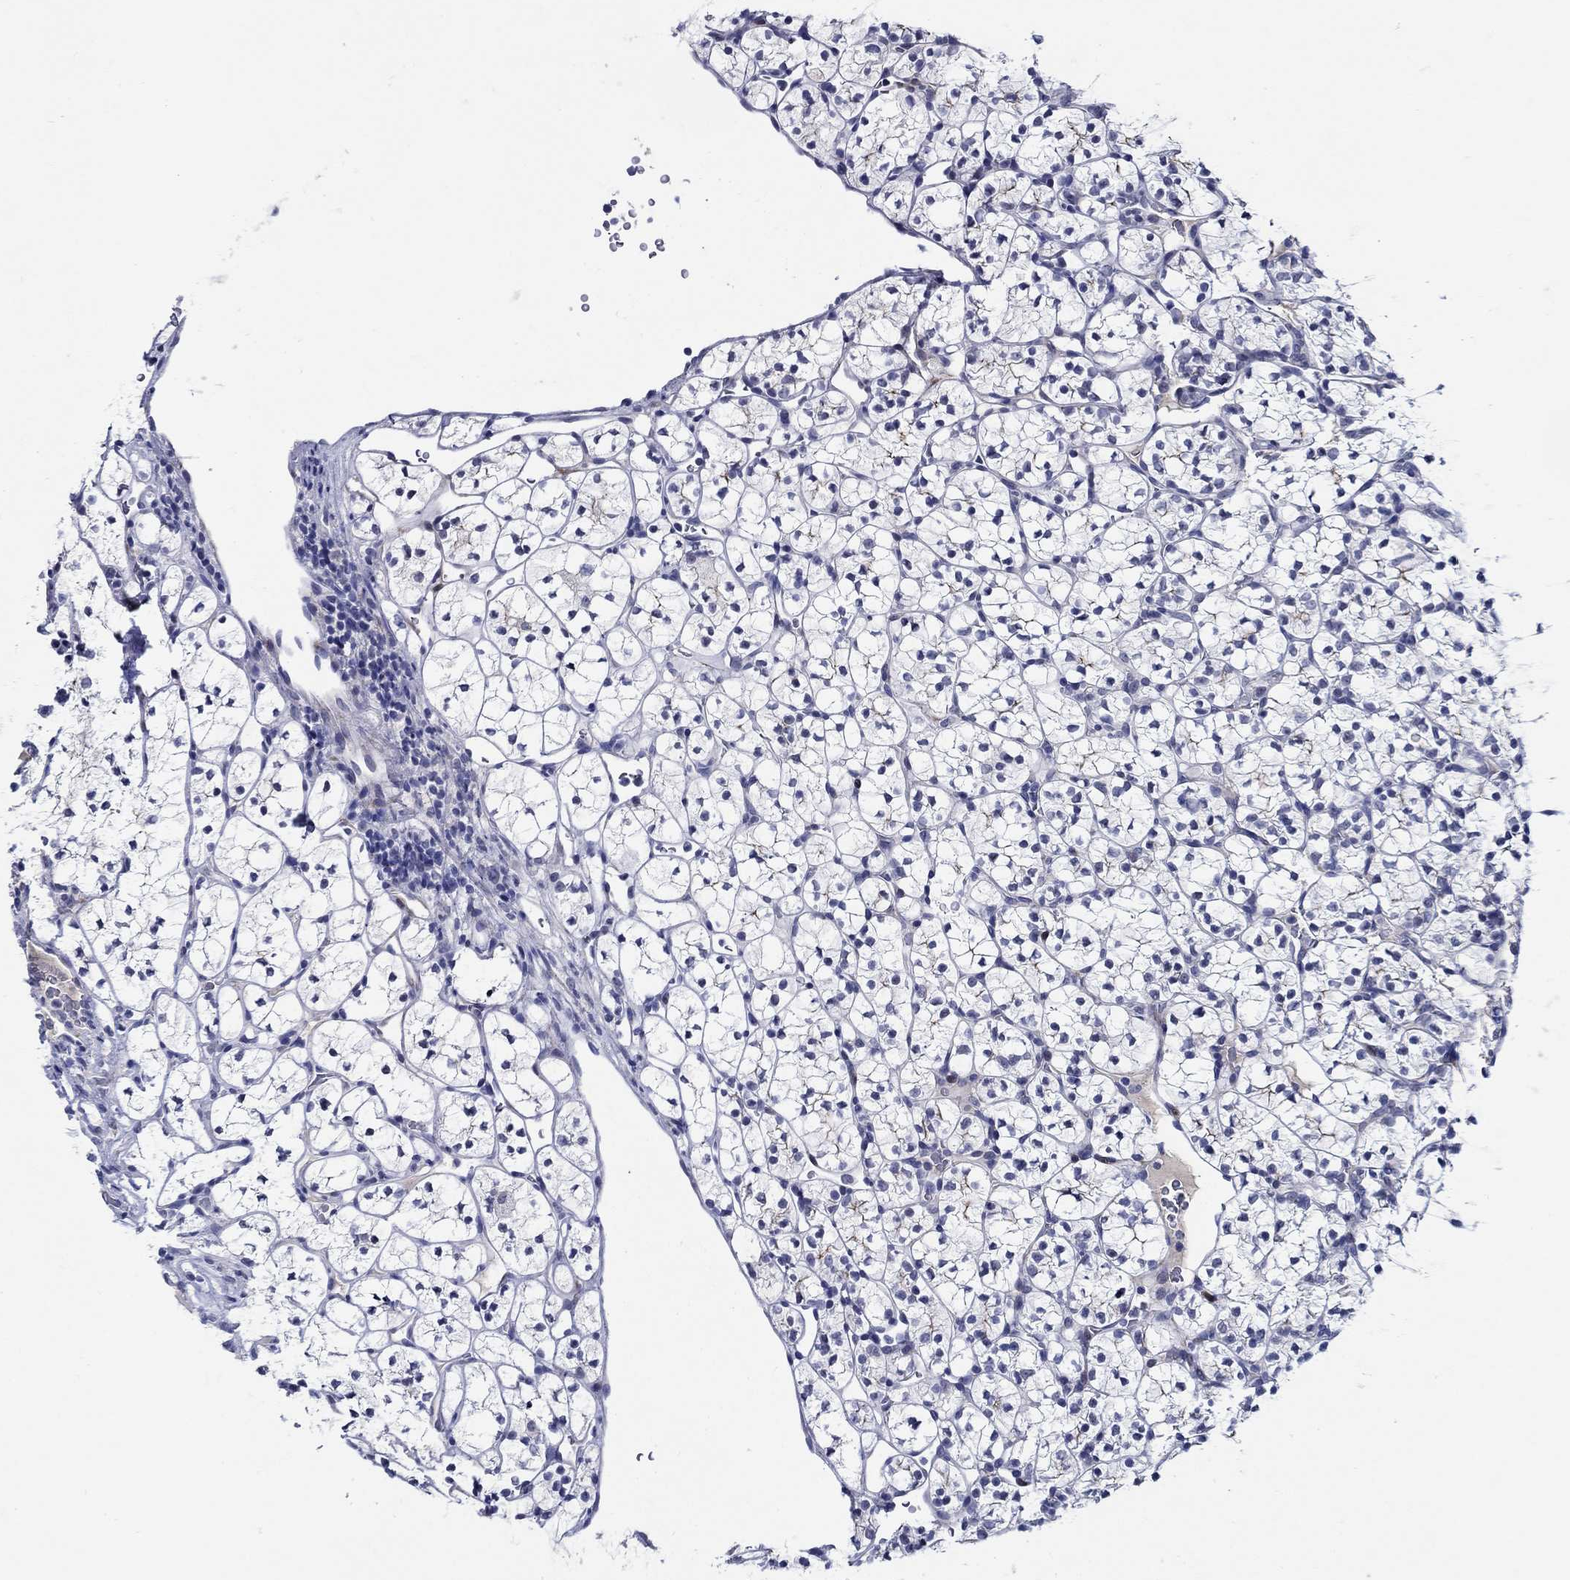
{"staining": {"intensity": "negative", "quantity": "none", "location": "none"}, "tissue": "renal cancer", "cell_type": "Tumor cells", "image_type": "cancer", "snomed": [{"axis": "morphology", "description": "Adenocarcinoma, NOS"}, {"axis": "topography", "description": "Kidney"}], "caption": "Renal cancer (adenocarcinoma) was stained to show a protein in brown. There is no significant positivity in tumor cells. (Brightfield microscopy of DAB (3,3'-diaminobenzidine) immunohistochemistry at high magnification).", "gene": "MC2R", "patient": {"sex": "female", "age": 89}}